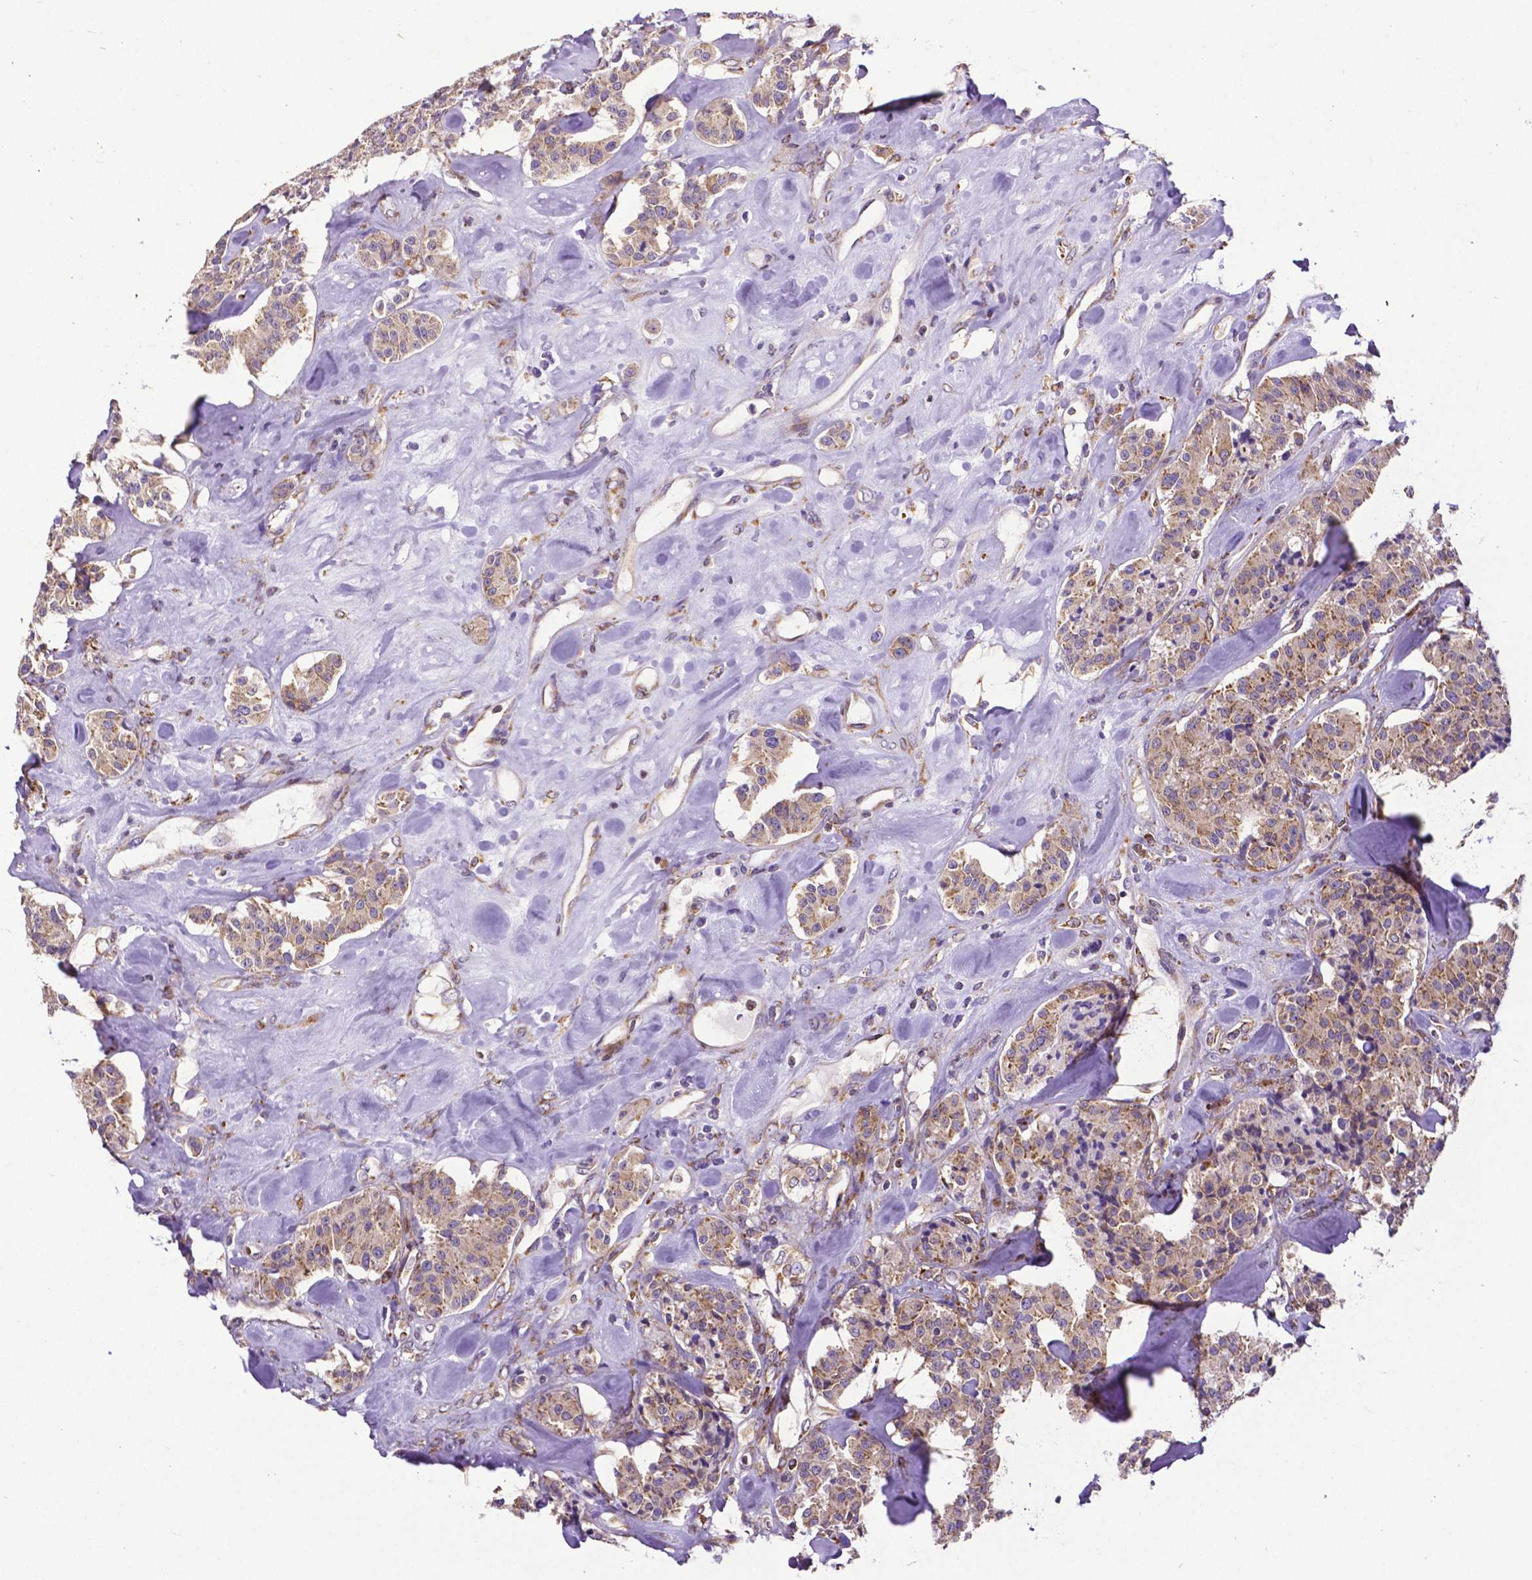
{"staining": {"intensity": "moderate", "quantity": "25%-75%", "location": "cytoplasmic/membranous"}, "tissue": "carcinoid", "cell_type": "Tumor cells", "image_type": "cancer", "snomed": [{"axis": "morphology", "description": "Carcinoid, malignant, NOS"}, {"axis": "topography", "description": "Pancreas"}], "caption": "The image exhibits immunohistochemical staining of malignant carcinoid. There is moderate cytoplasmic/membranous expression is seen in about 25%-75% of tumor cells.", "gene": "MTDH", "patient": {"sex": "male", "age": 41}}